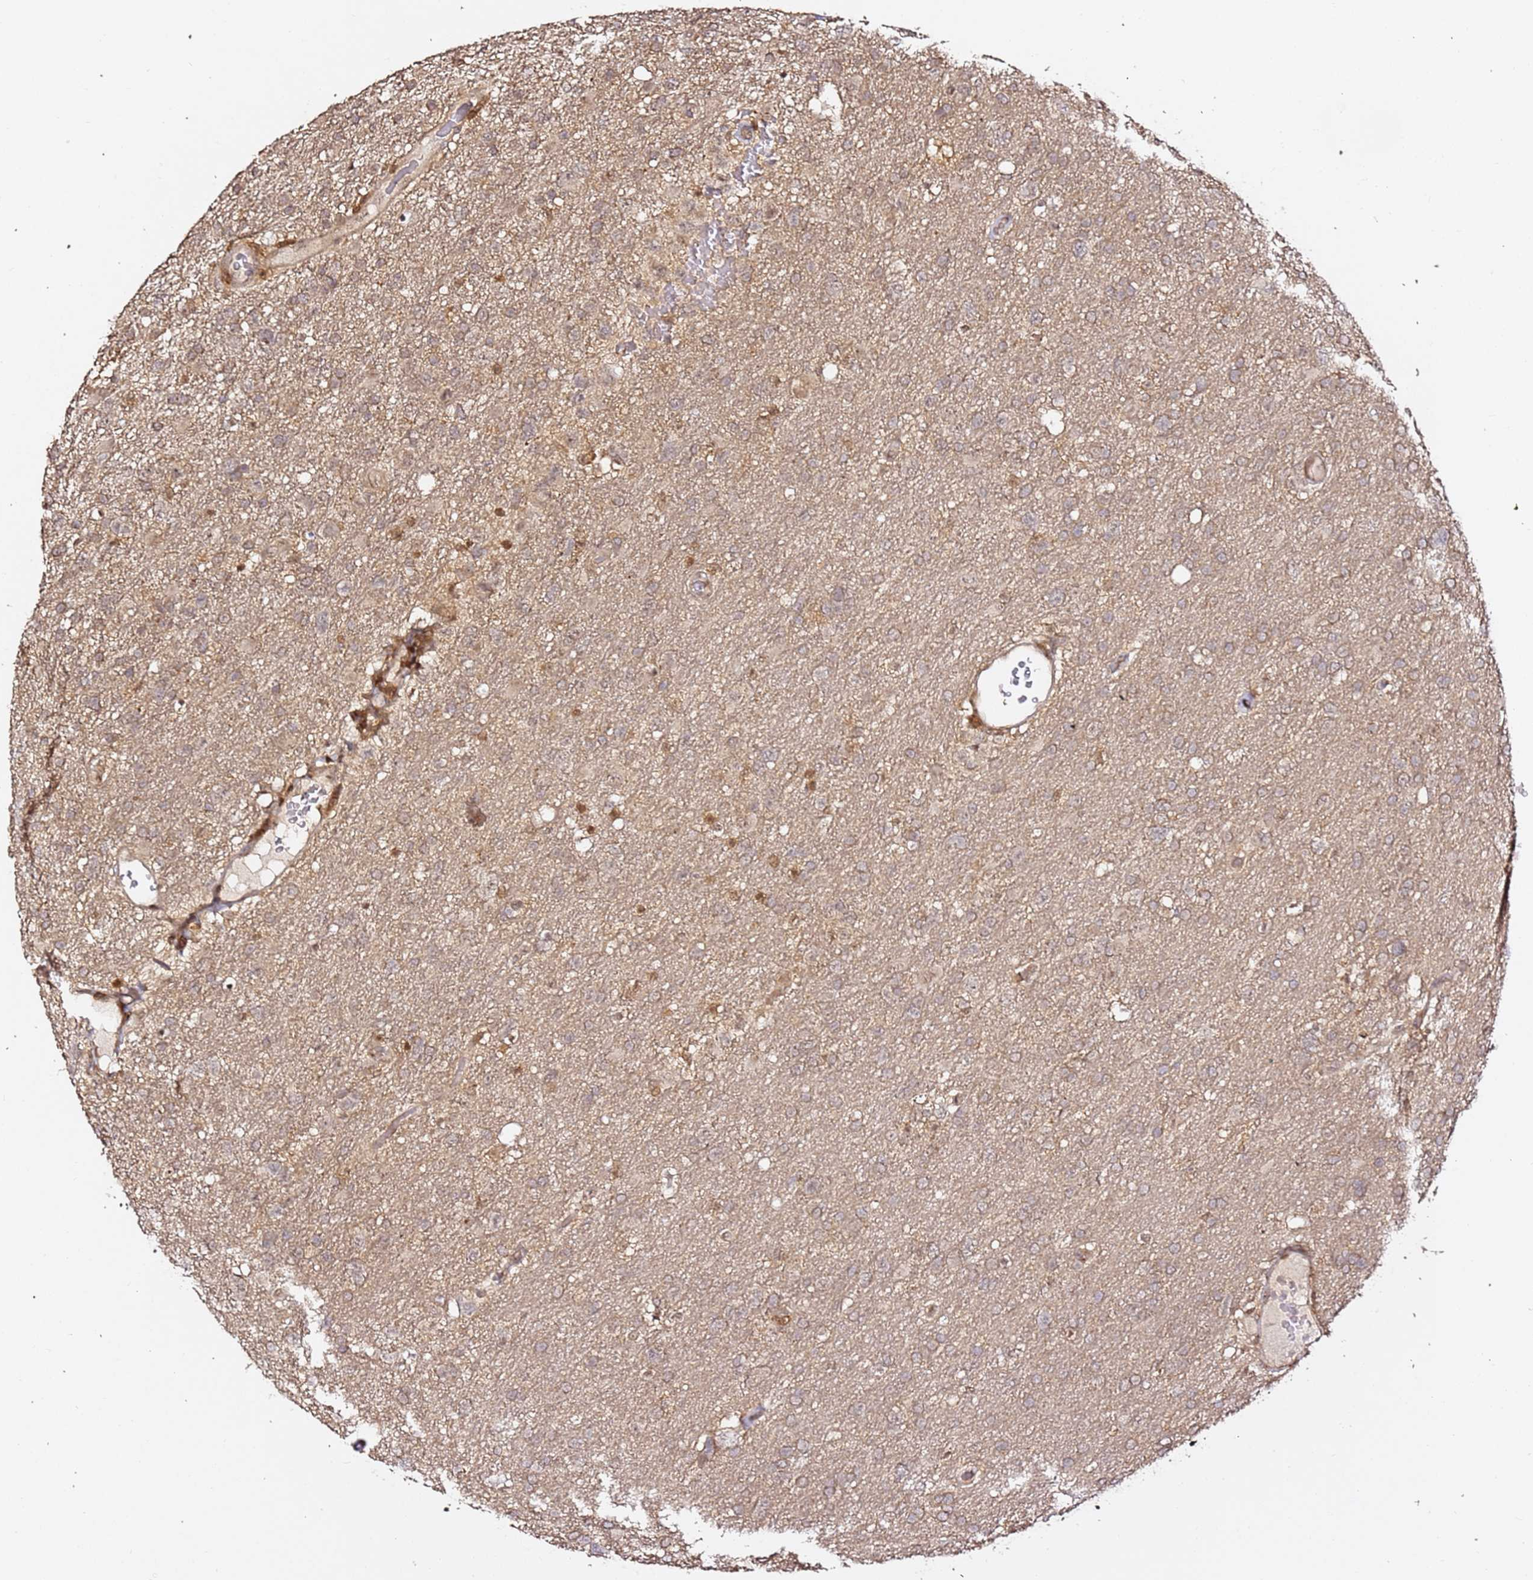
{"staining": {"intensity": "weak", "quantity": "<25%", "location": "cytoplasmic/membranous,nuclear"}, "tissue": "glioma", "cell_type": "Tumor cells", "image_type": "cancer", "snomed": [{"axis": "morphology", "description": "Glioma, malignant, High grade"}, {"axis": "topography", "description": "Brain"}], "caption": "Glioma was stained to show a protein in brown. There is no significant staining in tumor cells.", "gene": "OR5V1", "patient": {"sex": "male", "age": 61}}